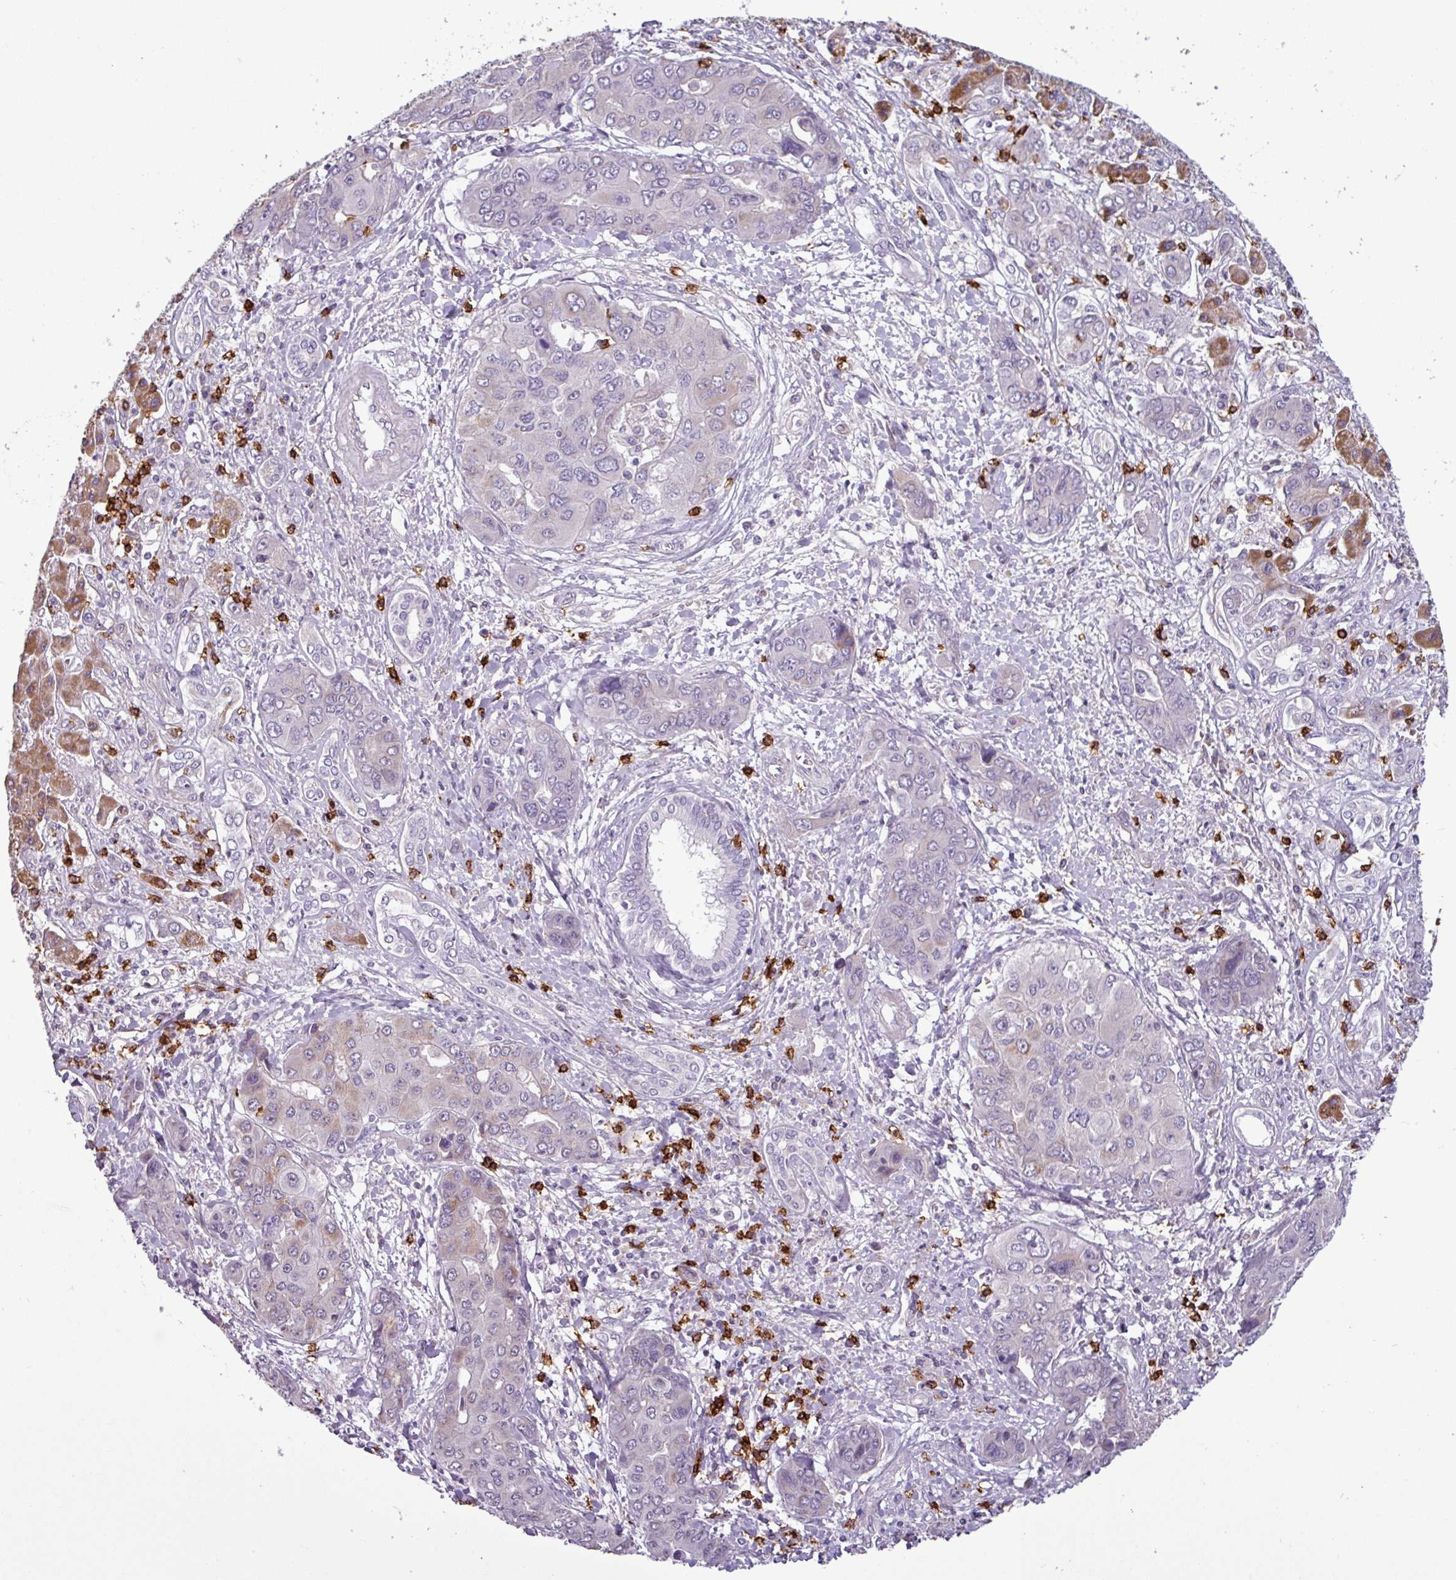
{"staining": {"intensity": "weak", "quantity": "<25%", "location": "cytoplasmic/membranous"}, "tissue": "liver cancer", "cell_type": "Tumor cells", "image_type": "cancer", "snomed": [{"axis": "morphology", "description": "Cholangiocarcinoma"}, {"axis": "topography", "description": "Liver"}], "caption": "Liver cholangiocarcinoma was stained to show a protein in brown. There is no significant expression in tumor cells.", "gene": "CD8A", "patient": {"sex": "male", "age": 67}}